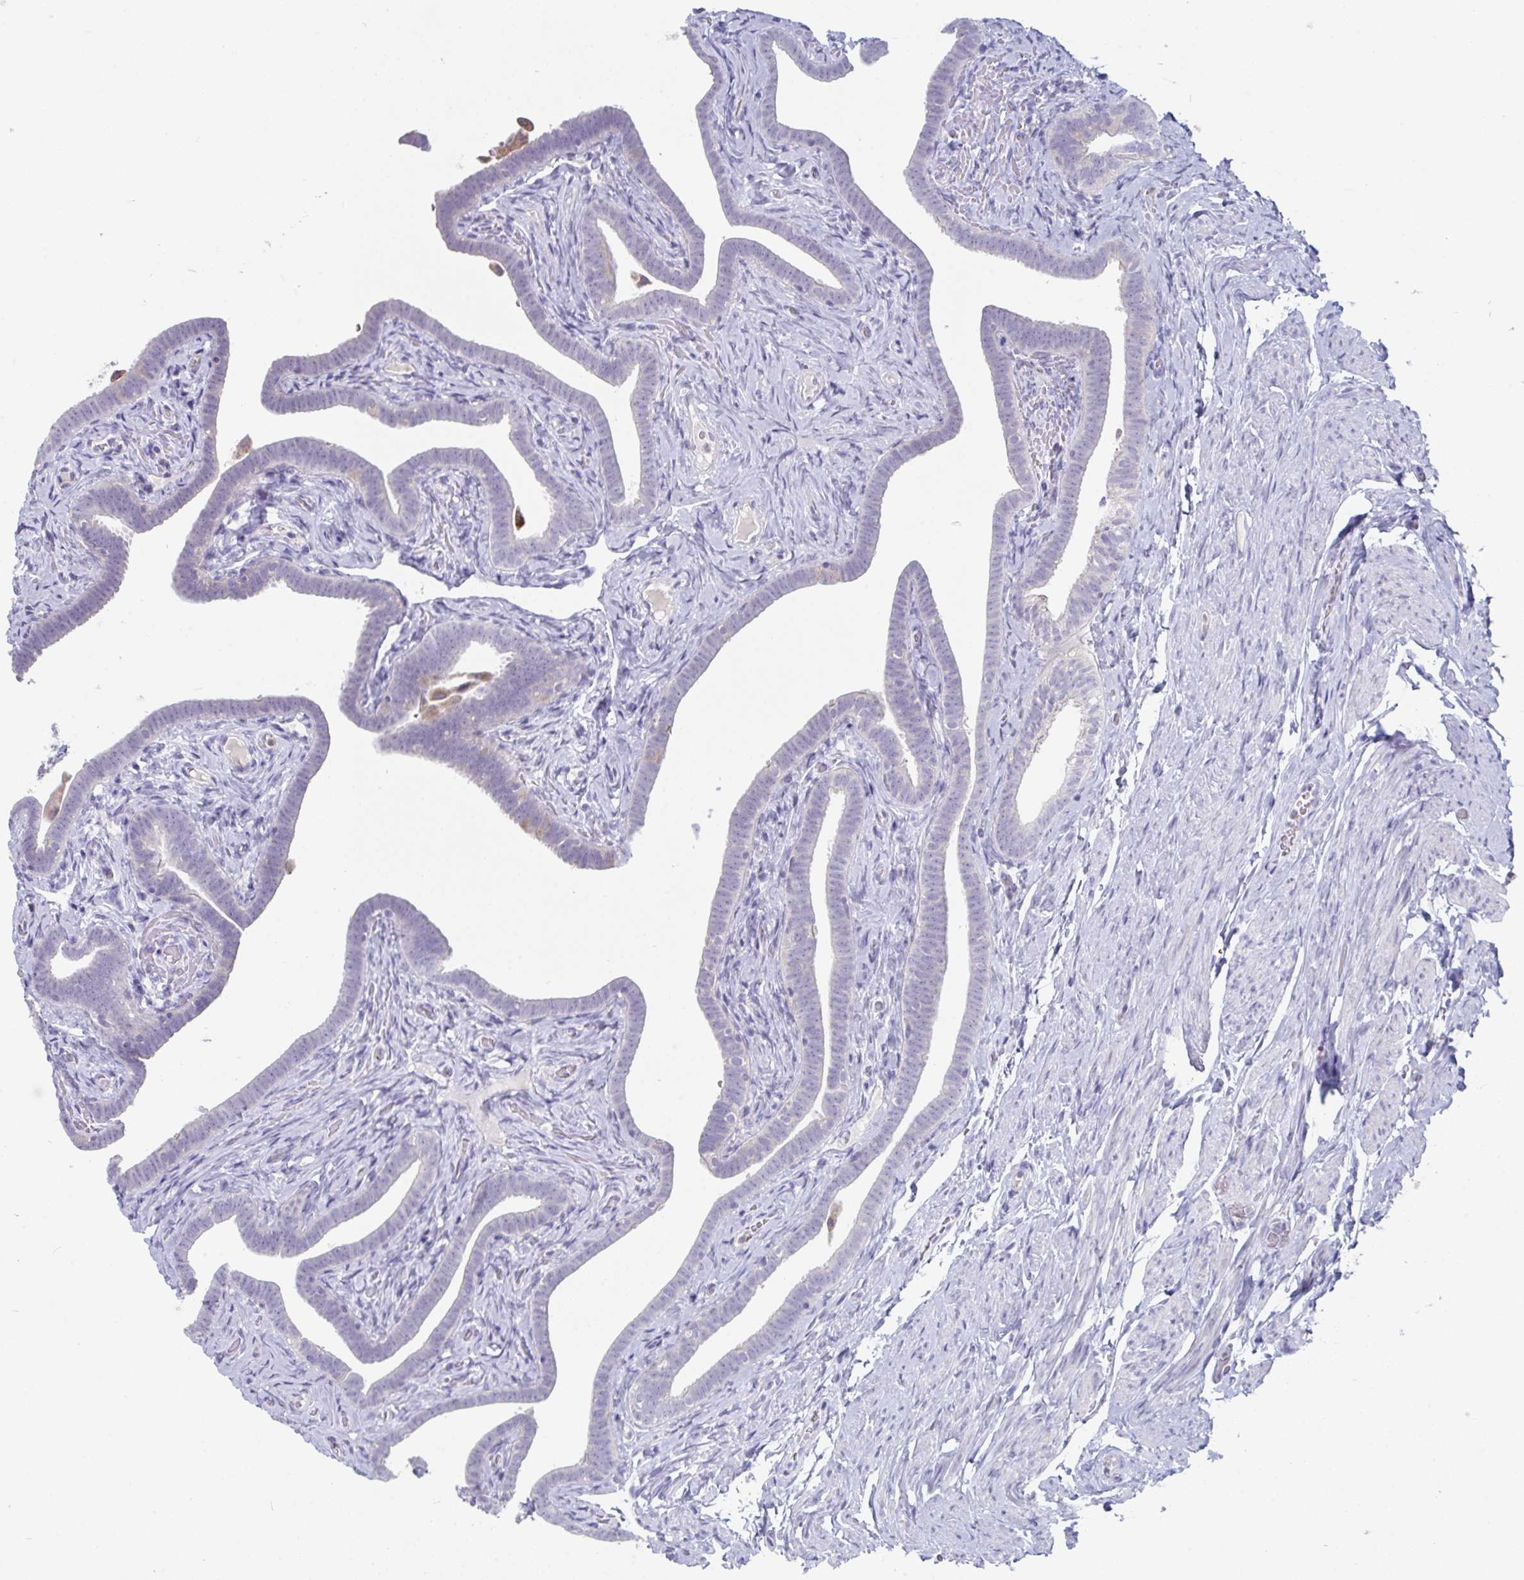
{"staining": {"intensity": "negative", "quantity": "none", "location": "none"}, "tissue": "fallopian tube", "cell_type": "Glandular cells", "image_type": "normal", "snomed": [{"axis": "morphology", "description": "Normal tissue, NOS"}, {"axis": "topography", "description": "Fallopian tube"}], "caption": "A micrograph of fallopian tube stained for a protein demonstrates no brown staining in glandular cells.", "gene": "PTPRD", "patient": {"sex": "female", "age": 69}}